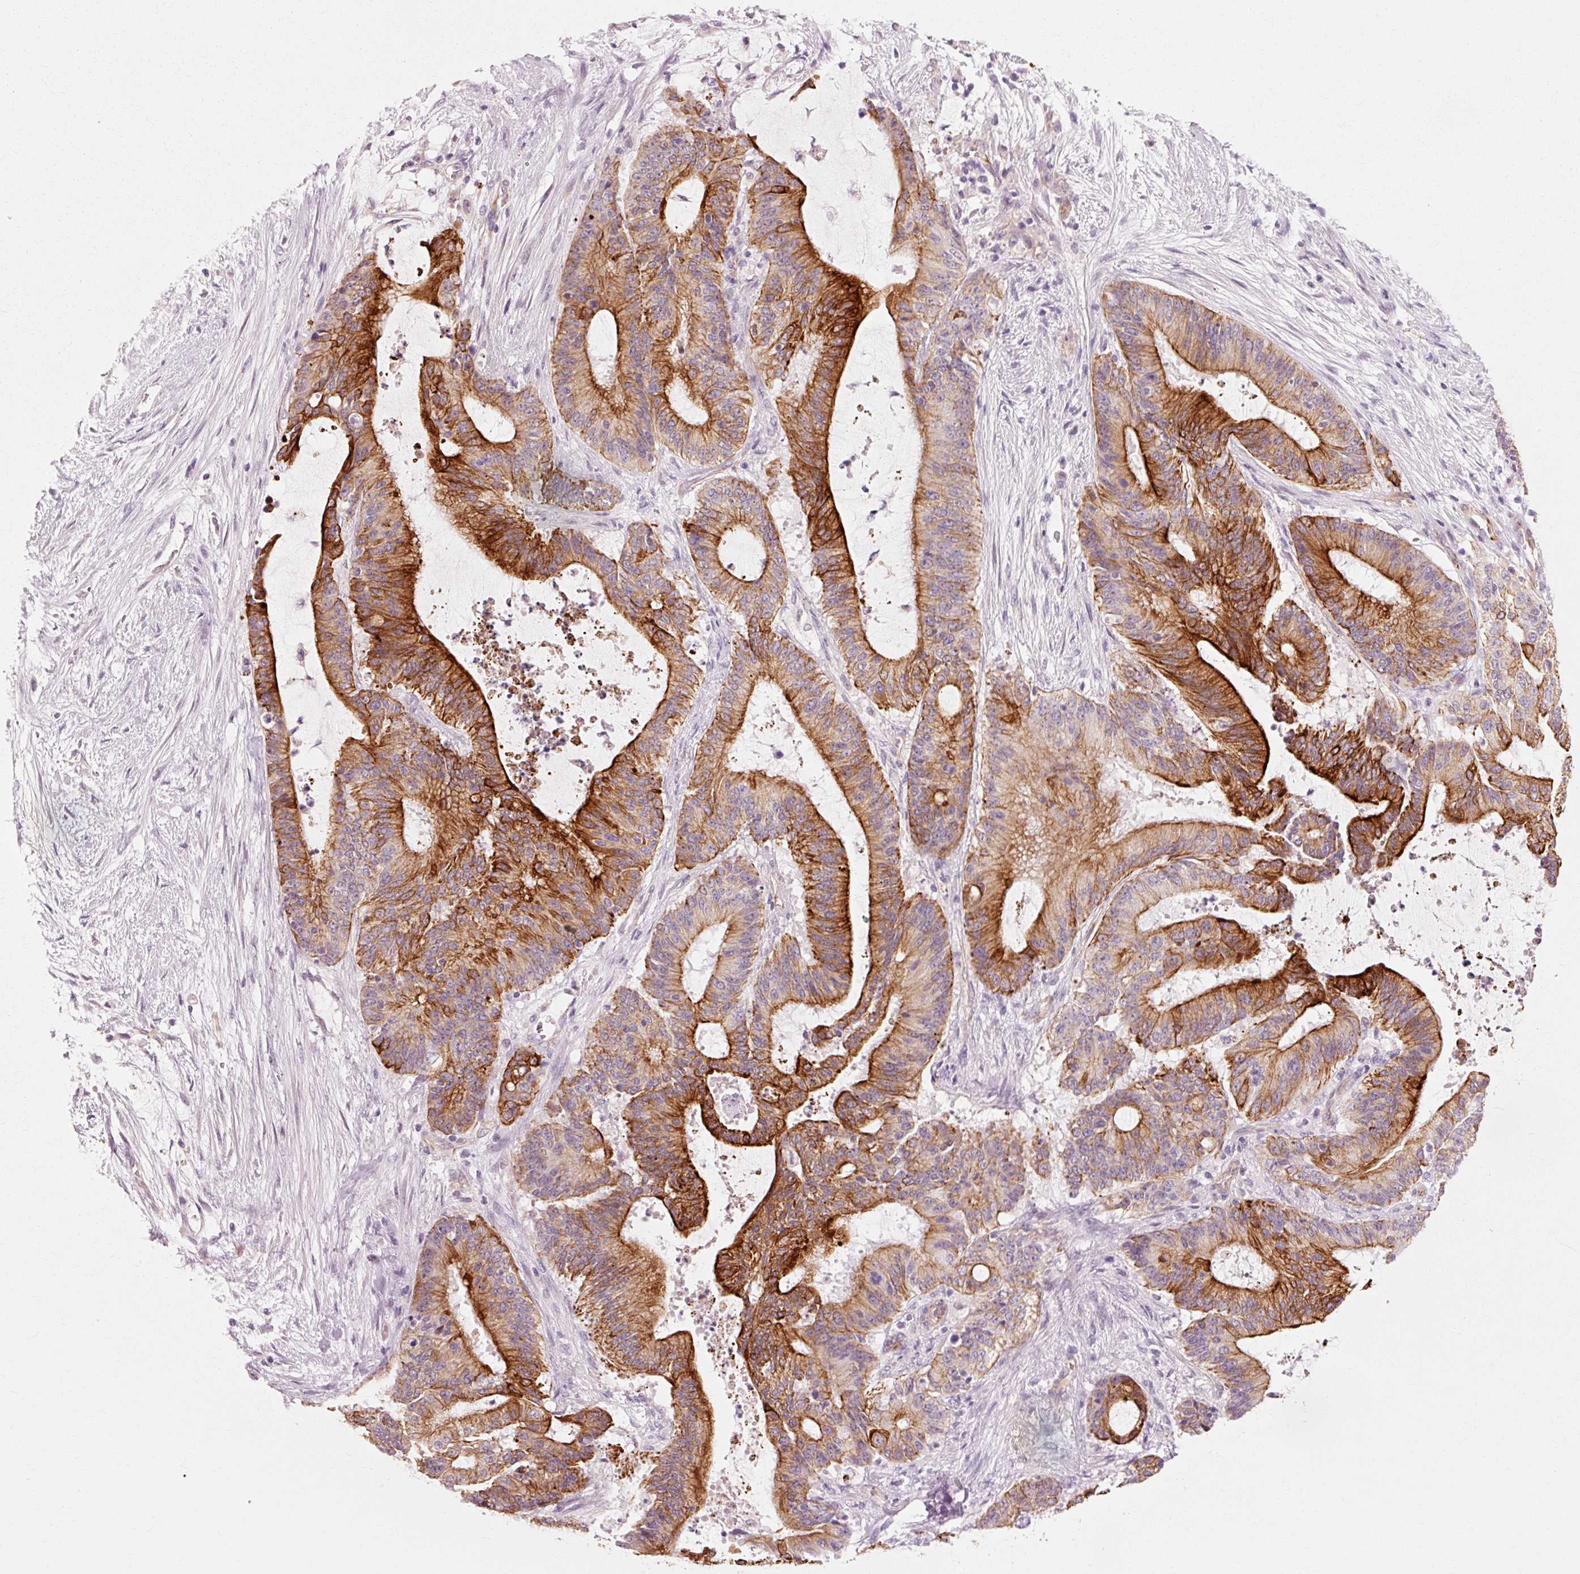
{"staining": {"intensity": "strong", "quantity": ">75%", "location": "cytoplasmic/membranous"}, "tissue": "liver cancer", "cell_type": "Tumor cells", "image_type": "cancer", "snomed": [{"axis": "morphology", "description": "Normal tissue, NOS"}, {"axis": "morphology", "description": "Cholangiocarcinoma"}, {"axis": "topography", "description": "Liver"}, {"axis": "topography", "description": "Peripheral nerve tissue"}], "caption": "Protein staining demonstrates strong cytoplasmic/membranous staining in about >75% of tumor cells in liver cancer. (IHC, brightfield microscopy, high magnification).", "gene": "TRIM73", "patient": {"sex": "female", "age": 73}}